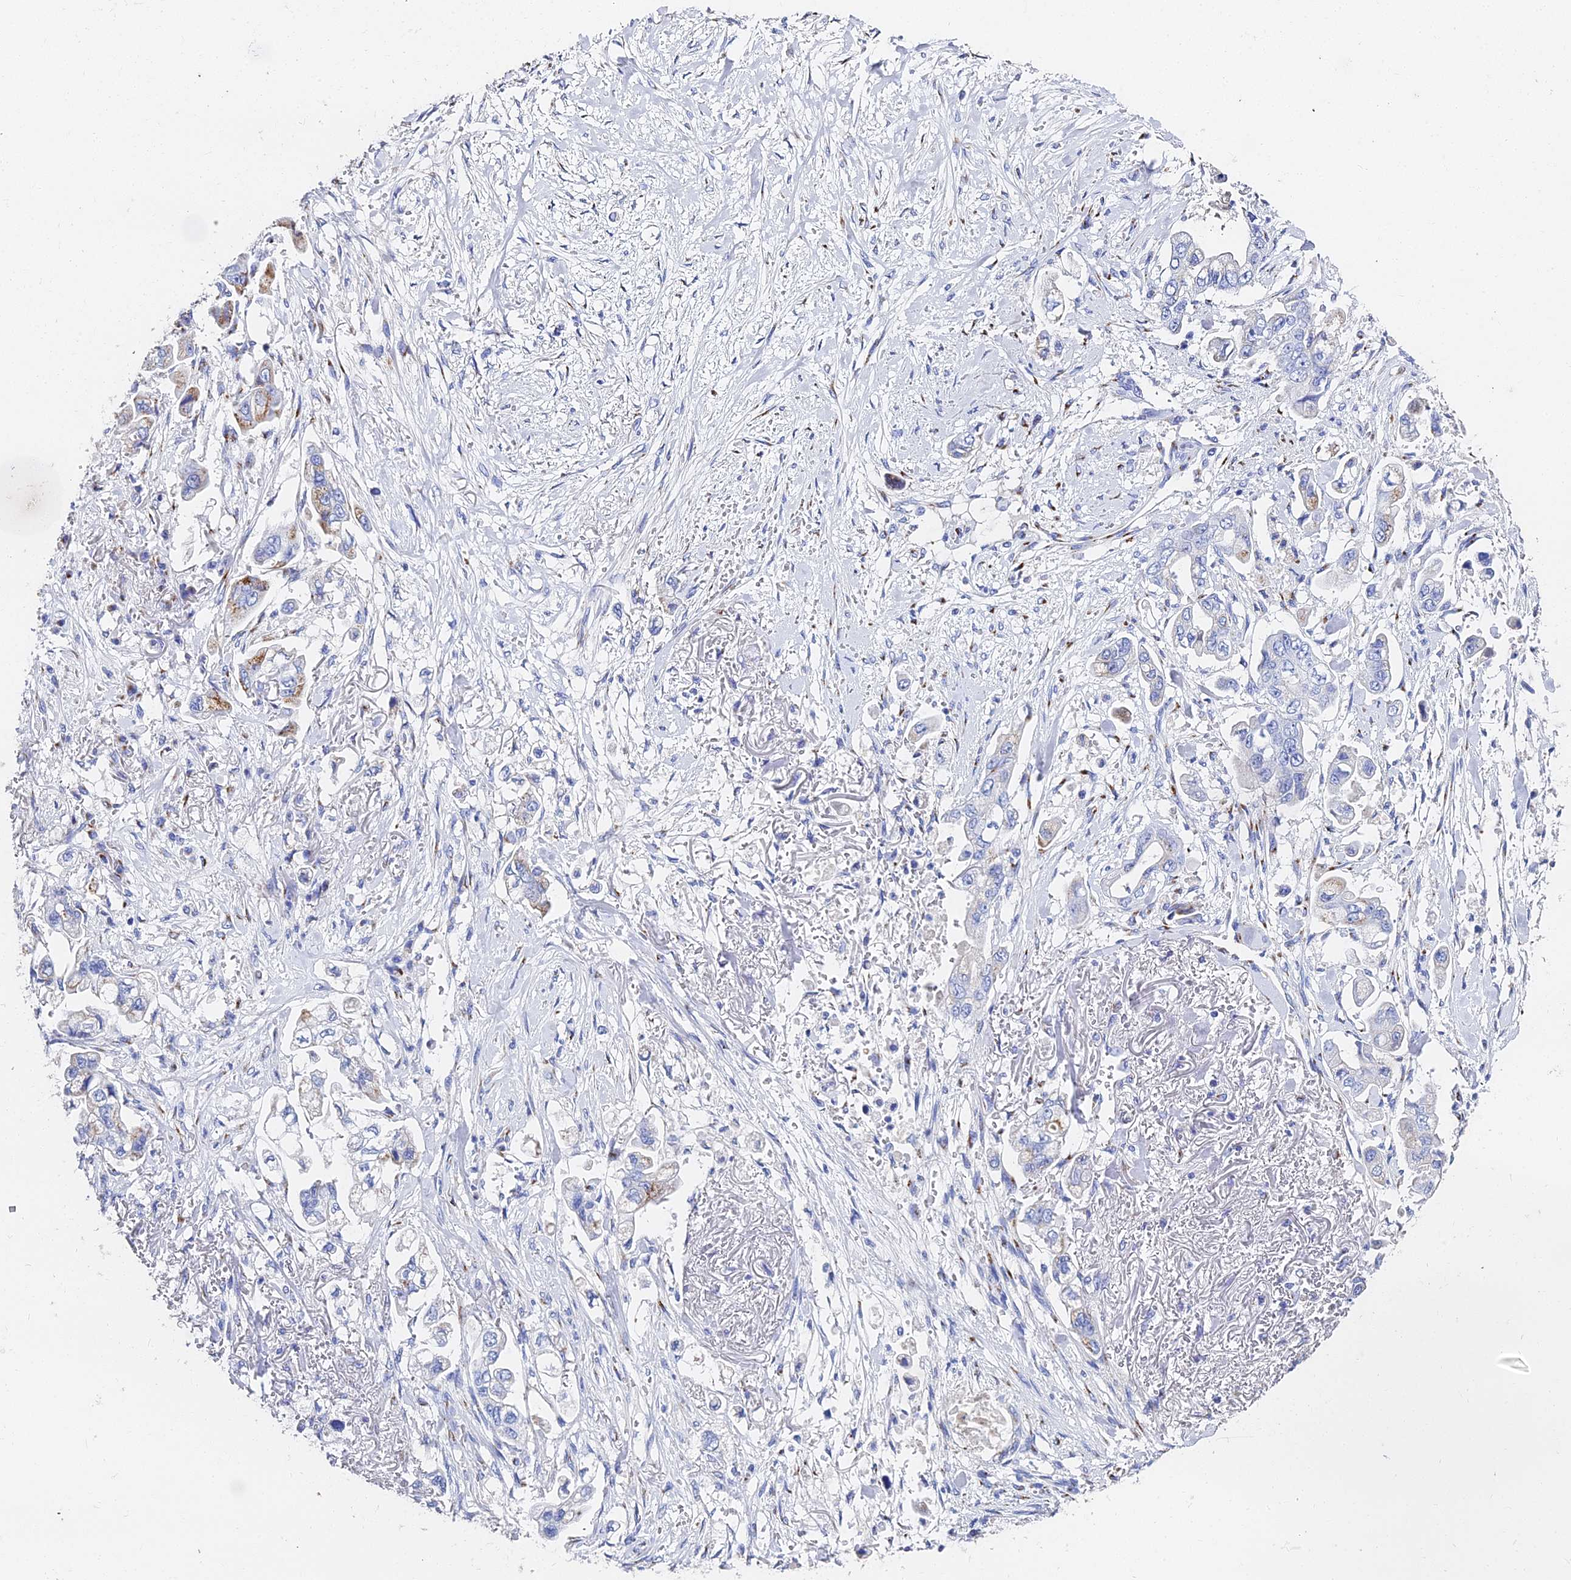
{"staining": {"intensity": "moderate", "quantity": "<25%", "location": "cytoplasmic/membranous"}, "tissue": "stomach cancer", "cell_type": "Tumor cells", "image_type": "cancer", "snomed": [{"axis": "morphology", "description": "Adenocarcinoma, NOS"}, {"axis": "topography", "description": "Stomach"}], "caption": "Stomach cancer stained with immunohistochemistry shows moderate cytoplasmic/membranous expression in approximately <25% of tumor cells. The protein is shown in brown color, while the nuclei are stained blue.", "gene": "ENSG00000268674", "patient": {"sex": "male", "age": 62}}